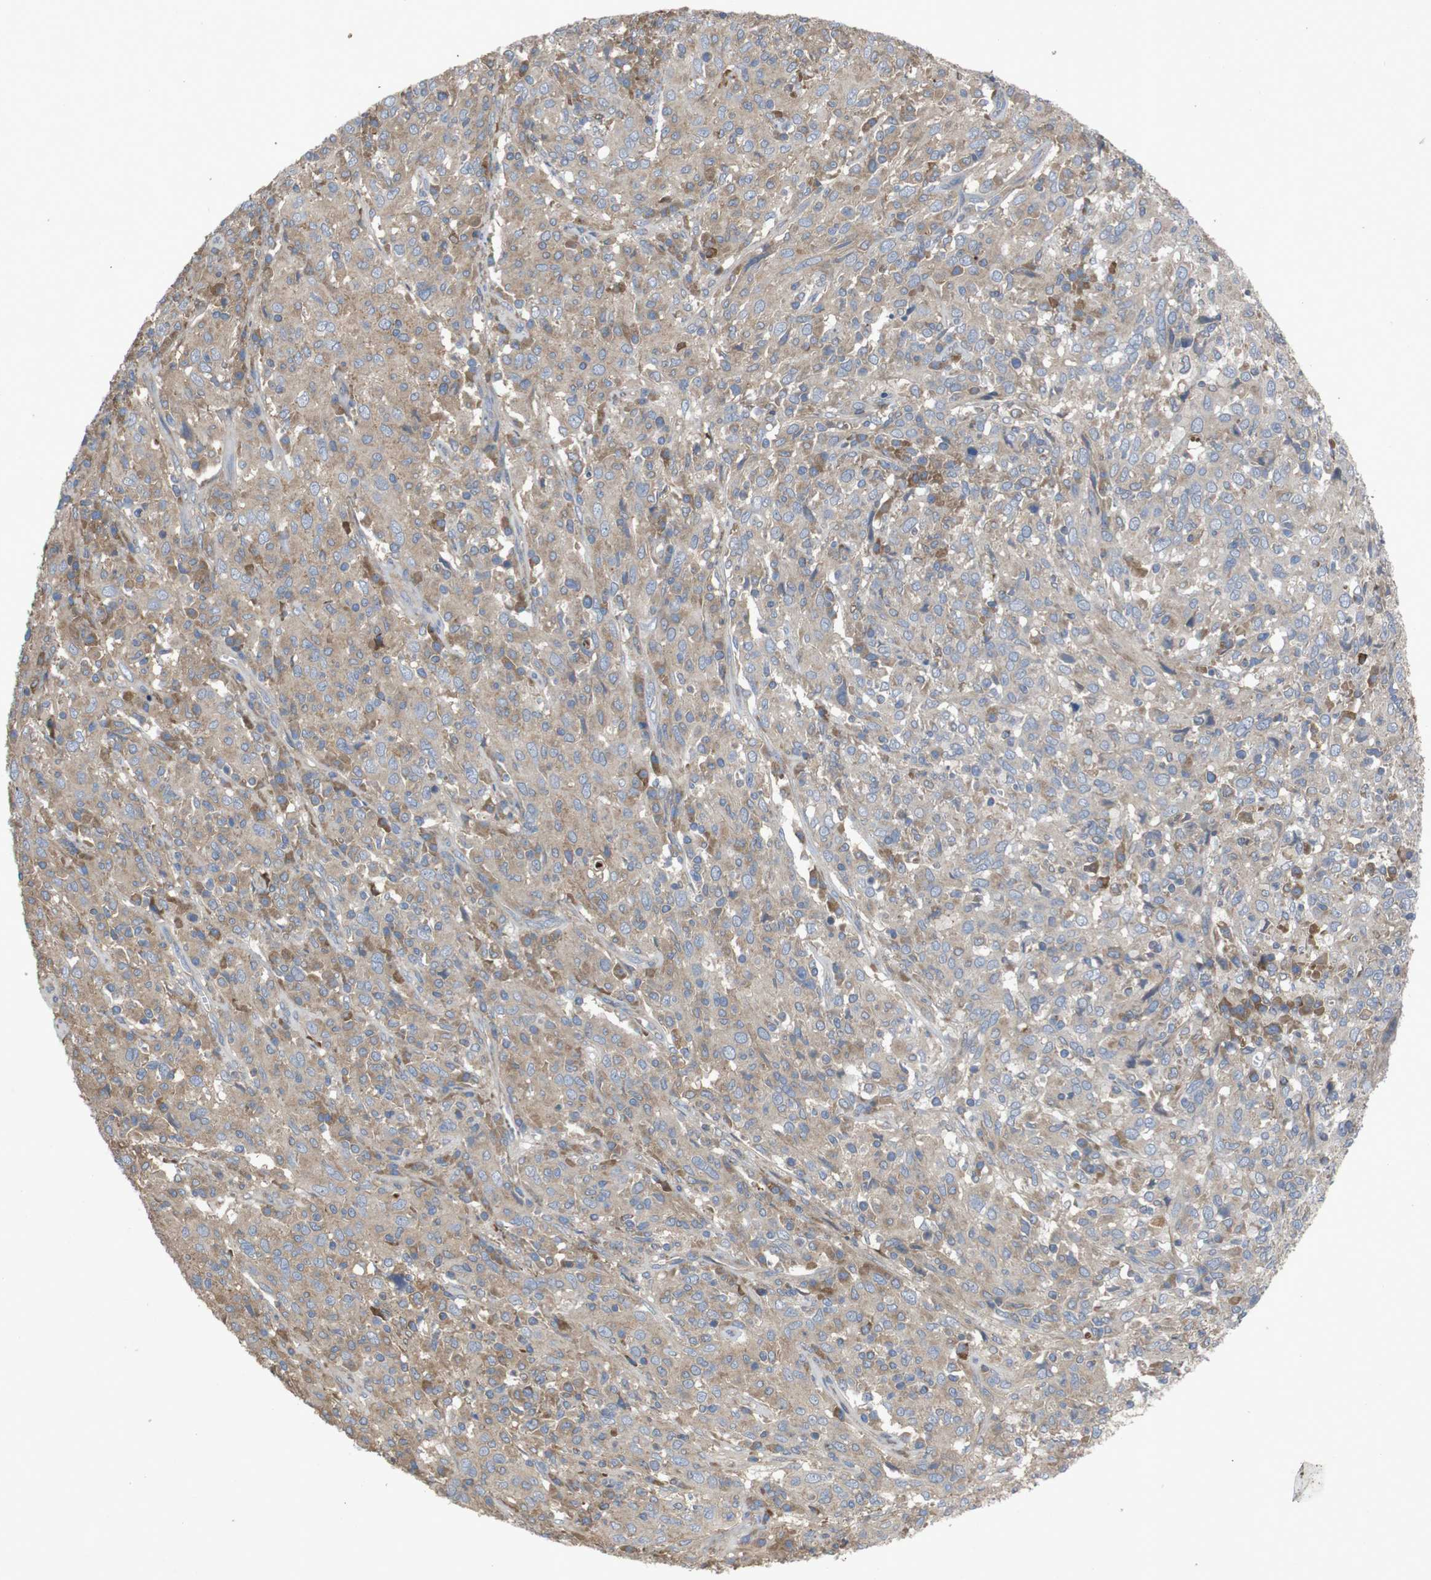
{"staining": {"intensity": "weak", "quantity": ">75%", "location": "cytoplasmic/membranous"}, "tissue": "cervical cancer", "cell_type": "Tumor cells", "image_type": "cancer", "snomed": [{"axis": "morphology", "description": "Squamous cell carcinoma, NOS"}, {"axis": "topography", "description": "Cervix"}], "caption": "The micrograph demonstrates immunohistochemical staining of cervical cancer (squamous cell carcinoma). There is weak cytoplasmic/membranous expression is present in about >75% of tumor cells.", "gene": "PTPN1", "patient": {"sex": "female", "age": 46}}